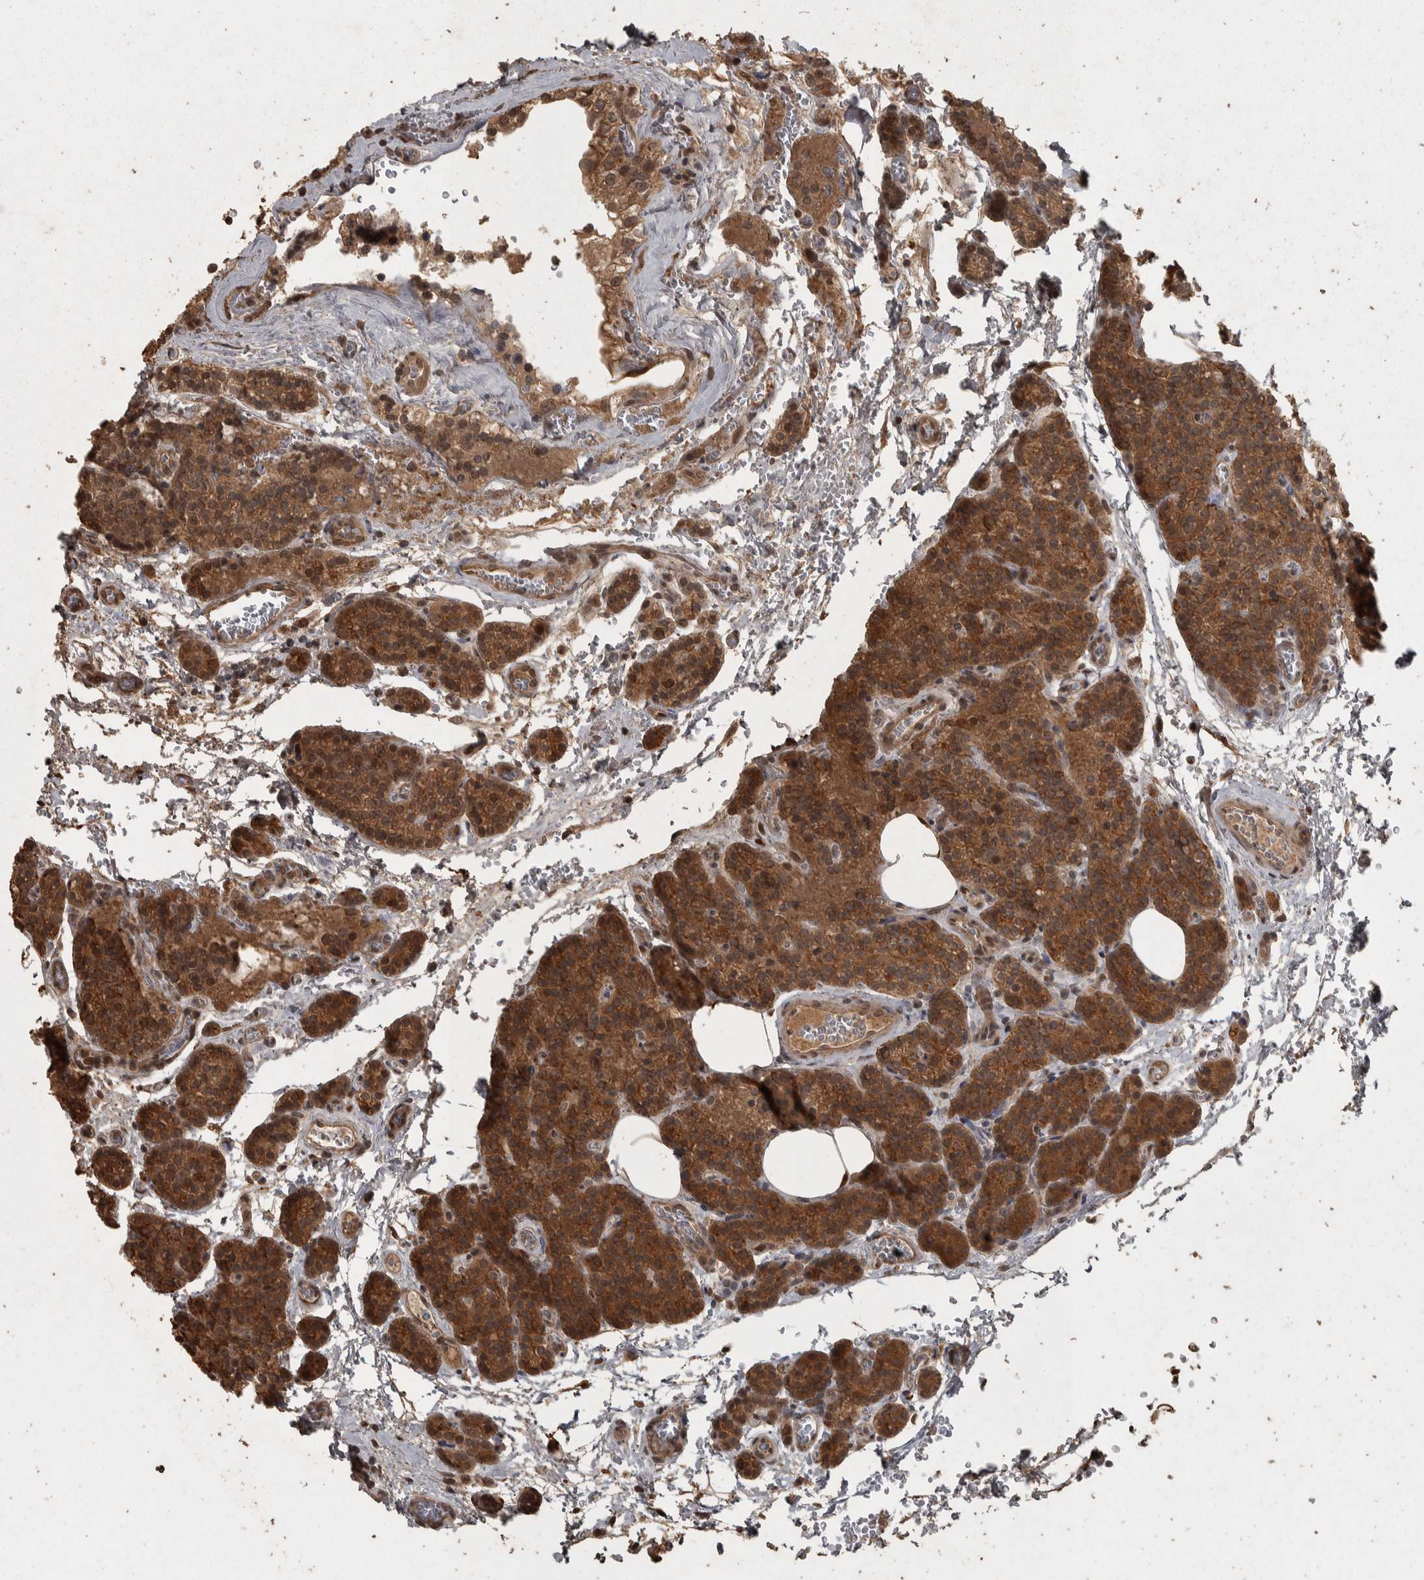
{"staining": {"intensity": "strong", "quantity": ">75%", "location": "cytoplasmic/membranous"}, "tissue": "parathyroid gland", "cell_type": "Glandular cells", "image_type": "normal", "snomed": [{"axis": "morphology", "description": "Normal tissue, NOS"}, {"axis": "topography", "description": "Parathyroid gland"}], "caption": "Immunohistochemical staining of benign parathyroid gland demonstrates high levels of strong cytoplasmic/membranous staining in approximately >75% of glandular cells. The staining is performed using DAB brown chromogen to label protein expression. The nuclei are counter-stained blue using hematoxylin.", "gene": "ACO1", "patient": {"sex": "female", "age": 64}}